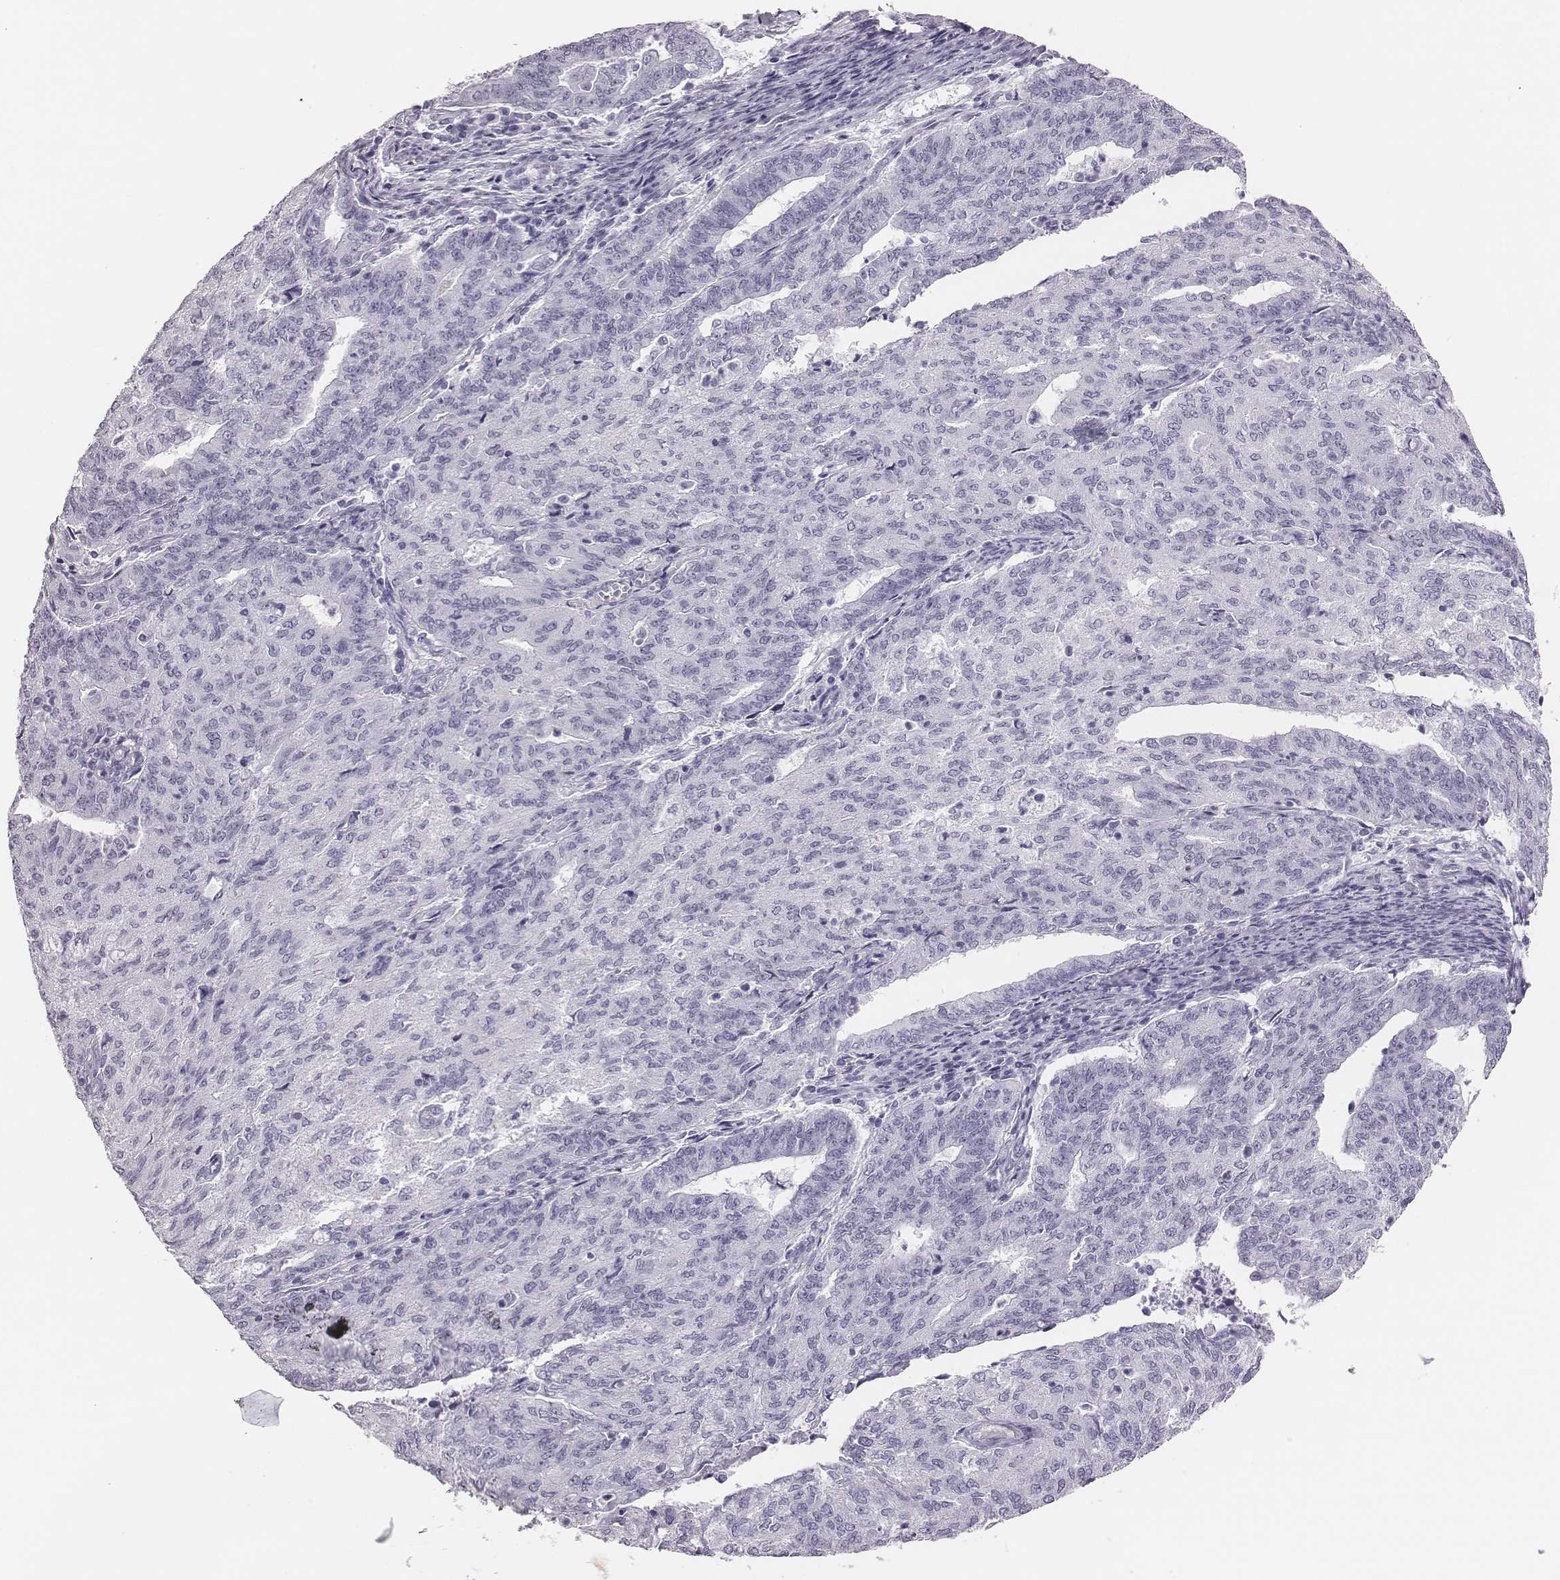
{"staining": {"intensity": "negative", "quantity": "none", "location": "none"}, "tissue": "endometrial cancer", "cell_type": "Tumor cells", "image_type": "cancer", "snomed": [{"axis": "morphology", "description": "Adenocarcinoma, NOS"}, {"axis": "topography", "description": "Endometrium"}], "caption": "Tumor cells are negative for protein expression in human adenocarcinoma (endometrial). (Brightfield microscopy of DAB (3,3'-diaminobenzidine) immunohistochemistry (IHC) at high magnification).", "gene": "H1-6", "patient": {"sex": "female", "age": 82}}